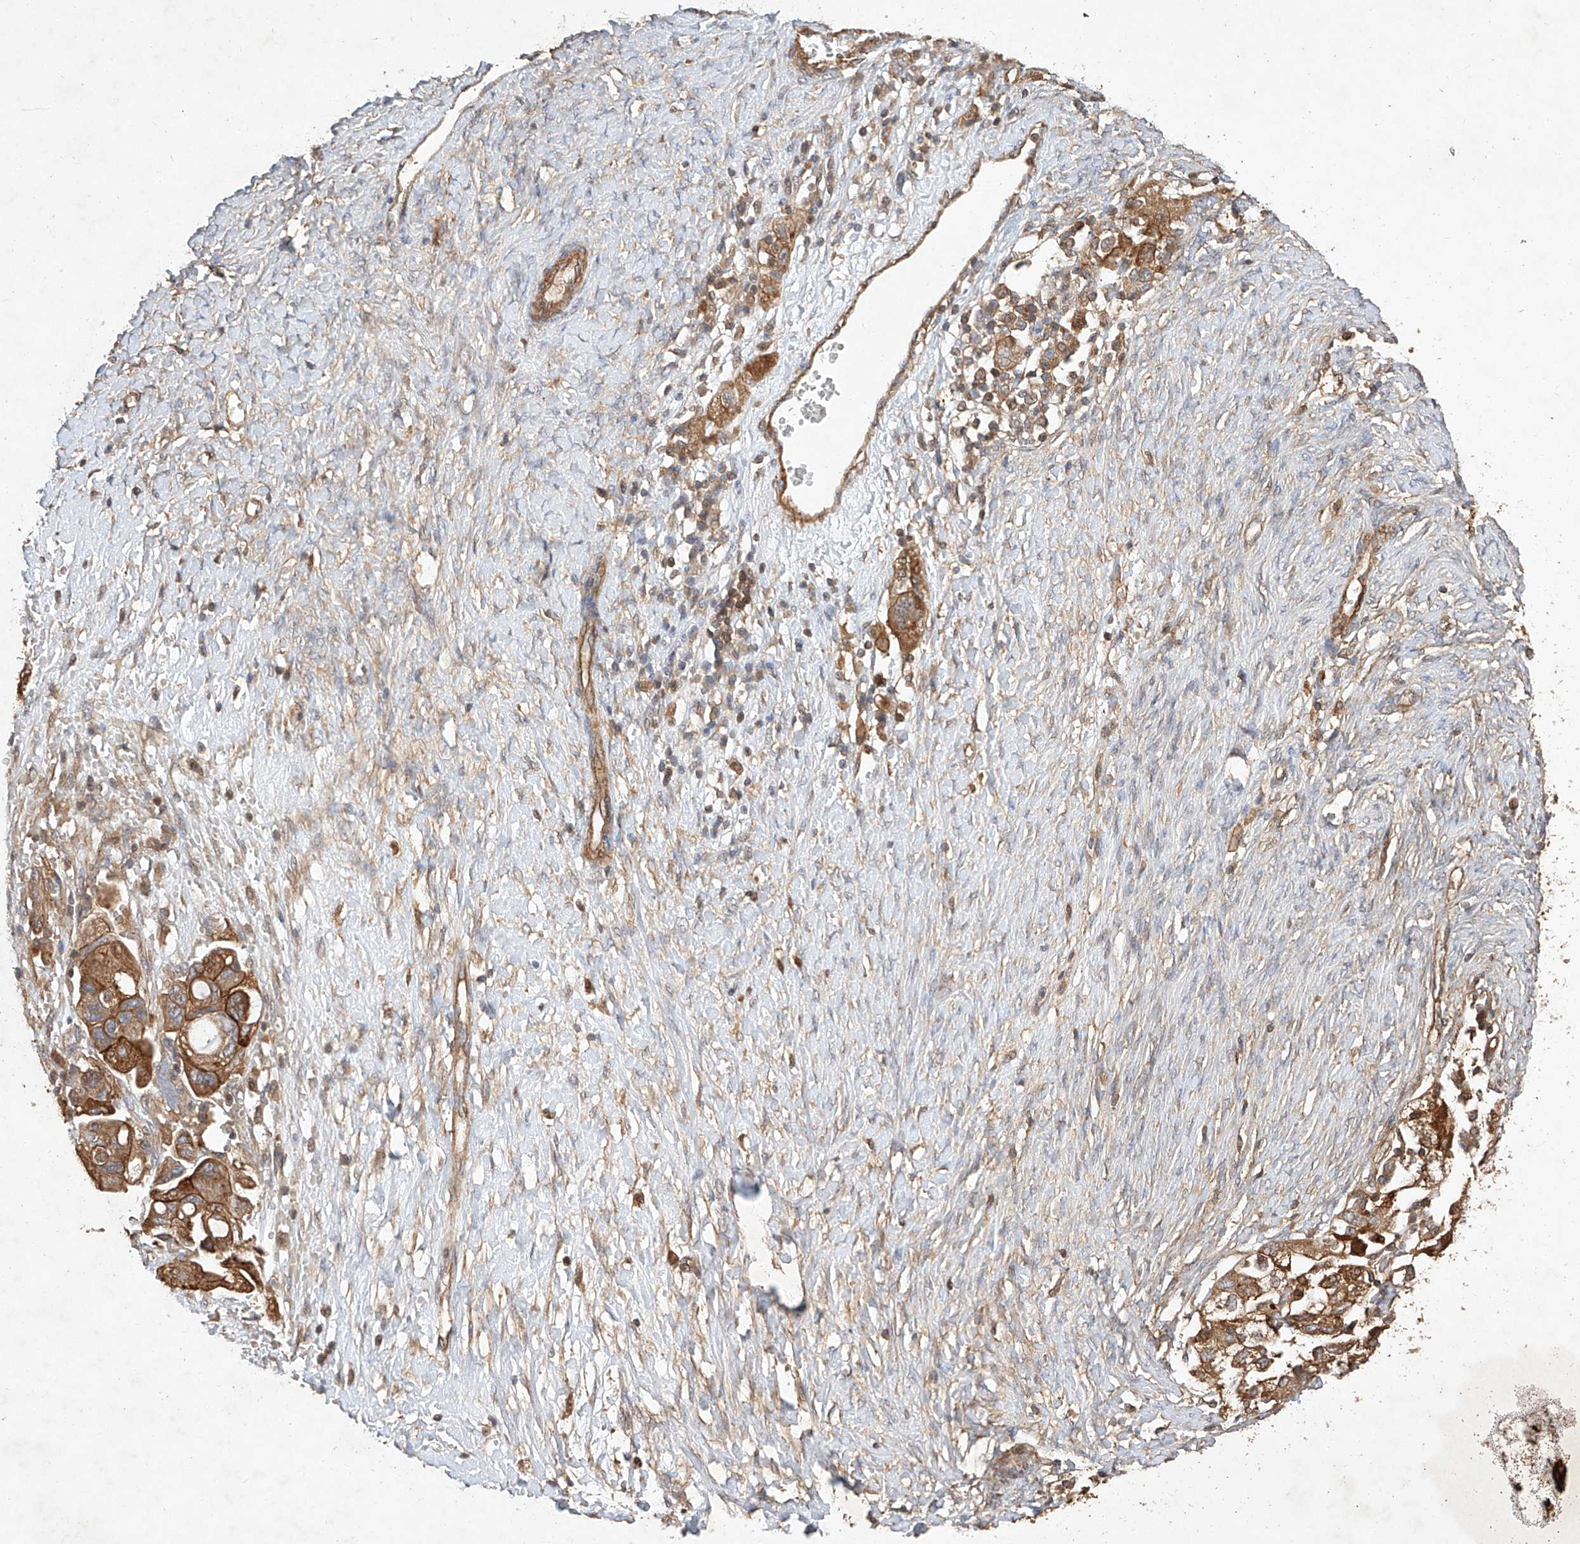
{"staining": {"intensity": "moderate", "quantity": ">75%", "location": "cytoplasmic/membranous"}, "tissue": "ovarian cancer", "cell_type": "Tumor cells", "image_type": "cancer", "snomed": [{"axis": "morphology", "description": "Carcinoma, NOS"}, {"axis": "morphology", "description": "Cystadenocarcinoma, serous, NOS"}, {"axis": "topography", "description": "Ovary"}], "caption": "Immunohistochemistry micrograph of neoplastic tissue: ovarian serous cystadenocarcinoma stained using immunohistochemistry exhibits medium levels of moderate protein expression localized specifically in the cytoplasmic/membranous of tumor cells, appearing as a cytoplasmic/membranous brown color.", "gene": "GHDC", "patient": {"sex": "female", "age": 69}}